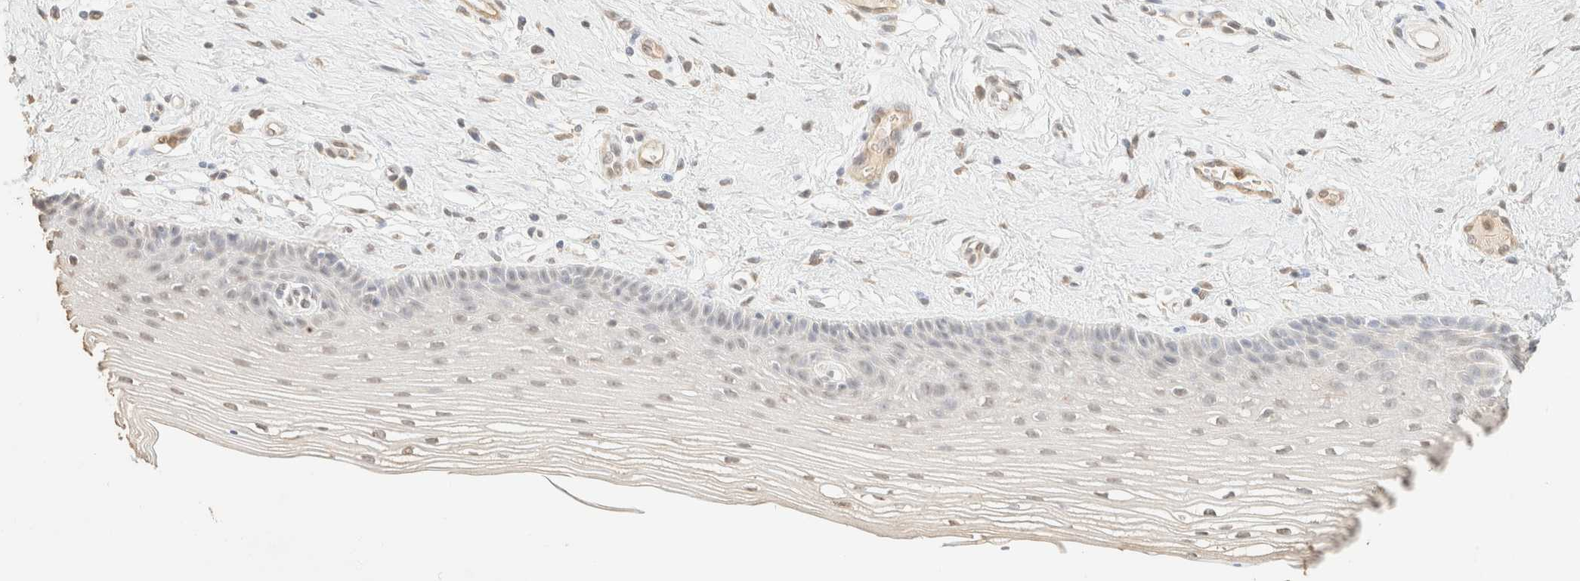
{"staining": {"intensity": "weak", "quantity": "25%-75%", "location": "nuclear"}, "tissue": "vagina", "cell_type": "Squamous epithelial cells", "image_type": "normal", "snomed": [{"axis": "morphology", "description": "Normal tissue, NOS"}, {"axis": "topography", "description": "Vagina"}], "caption": "Protein staining of unremarkable vagina demonstrates weak nuclear expression in about 25%-75% of squamous epithelial cells.", "gene": "S100A13", "patient": {"sex": "female", "age": 46}}